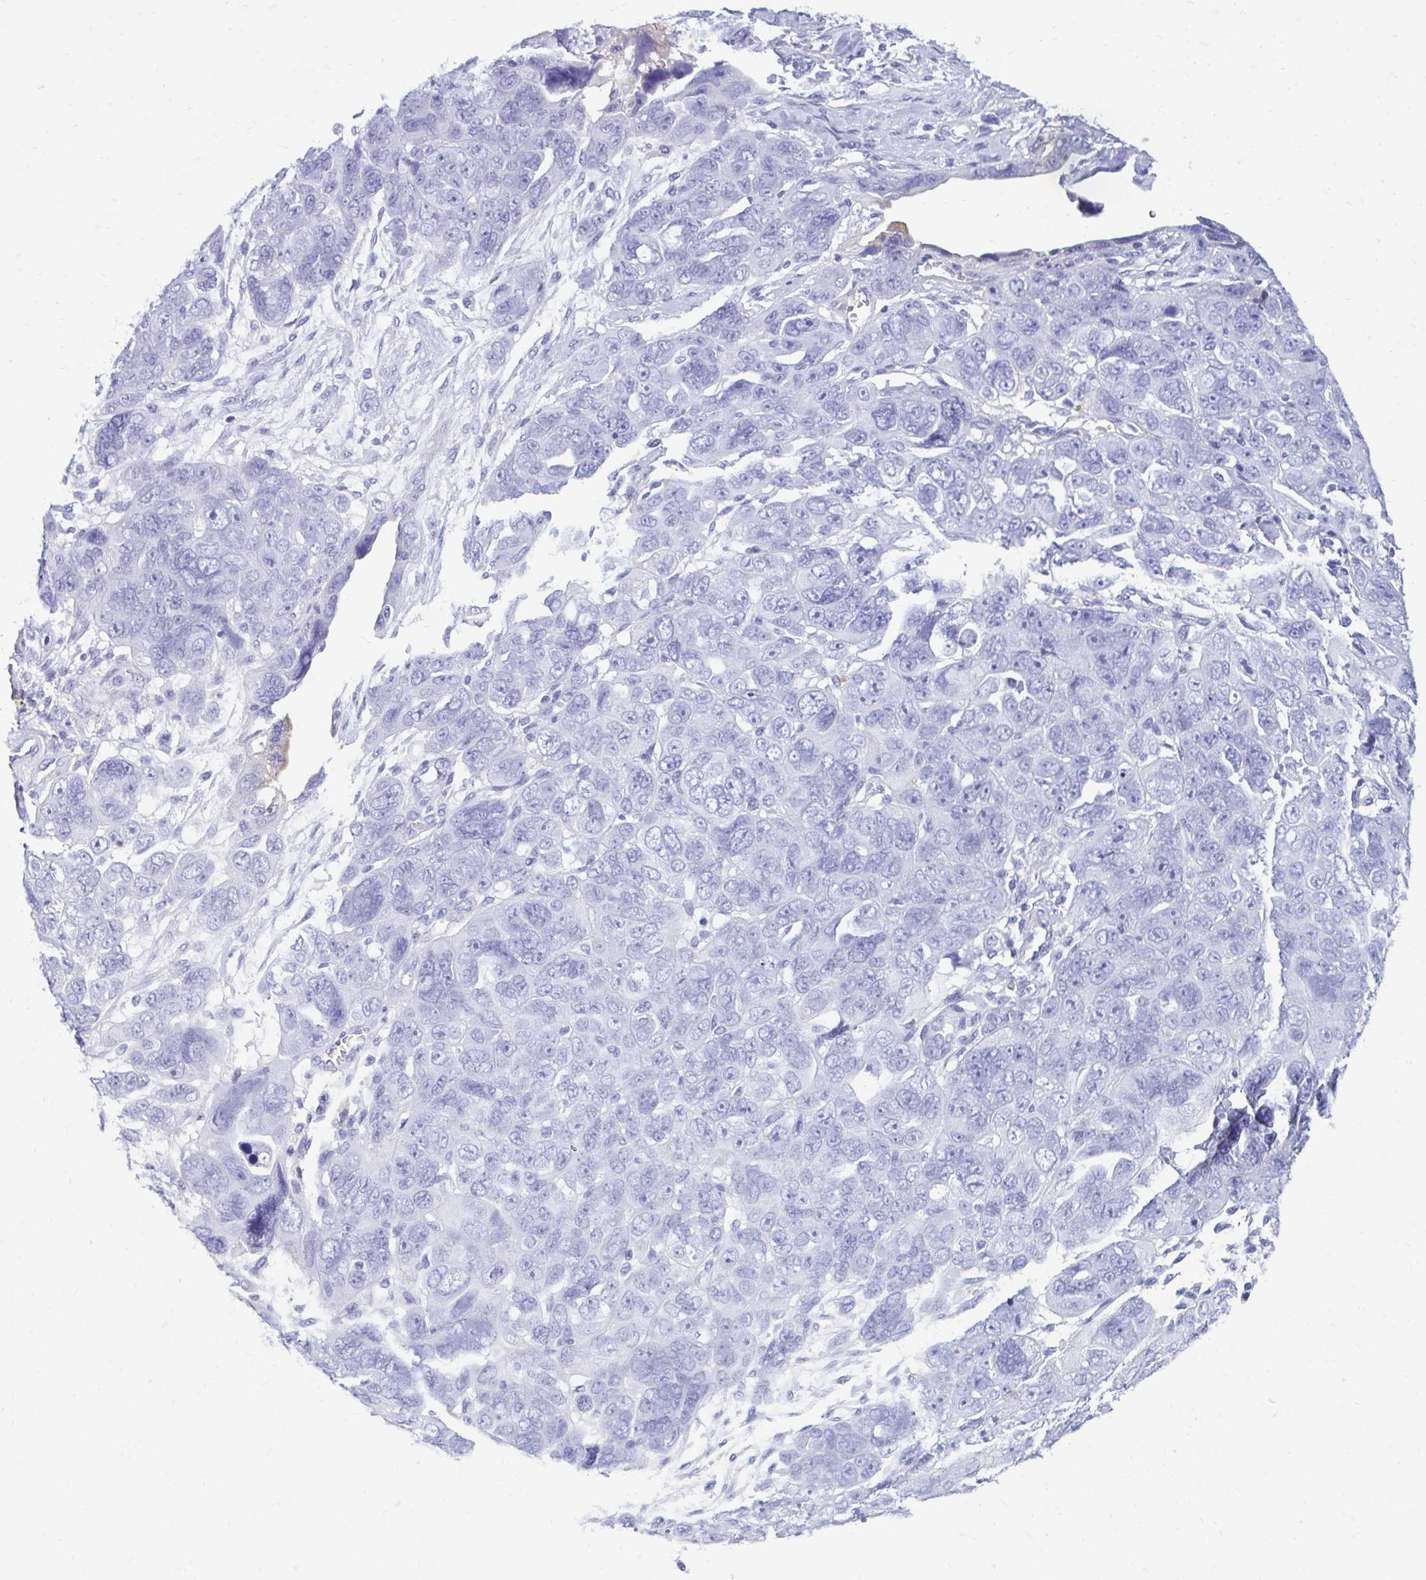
{"staining": {"intensity": "negative", "quantity": "none", "location": "none"}, "tissue": "ovarian cancer", "cell_type": "Tumor cells", "image_type": "cancer", "snomed": [{"axis": "morphology", "description": "Cystadenocarcinoma, serous, NOS"}, {"axis": "topography", "description": "Ovary"}], "caption": "Tumor cells show no significant staining in ovarian serous cystadenocarcinoma.", "gene": "SMIM9", "patient": {"sex": "female", "age": 63}}